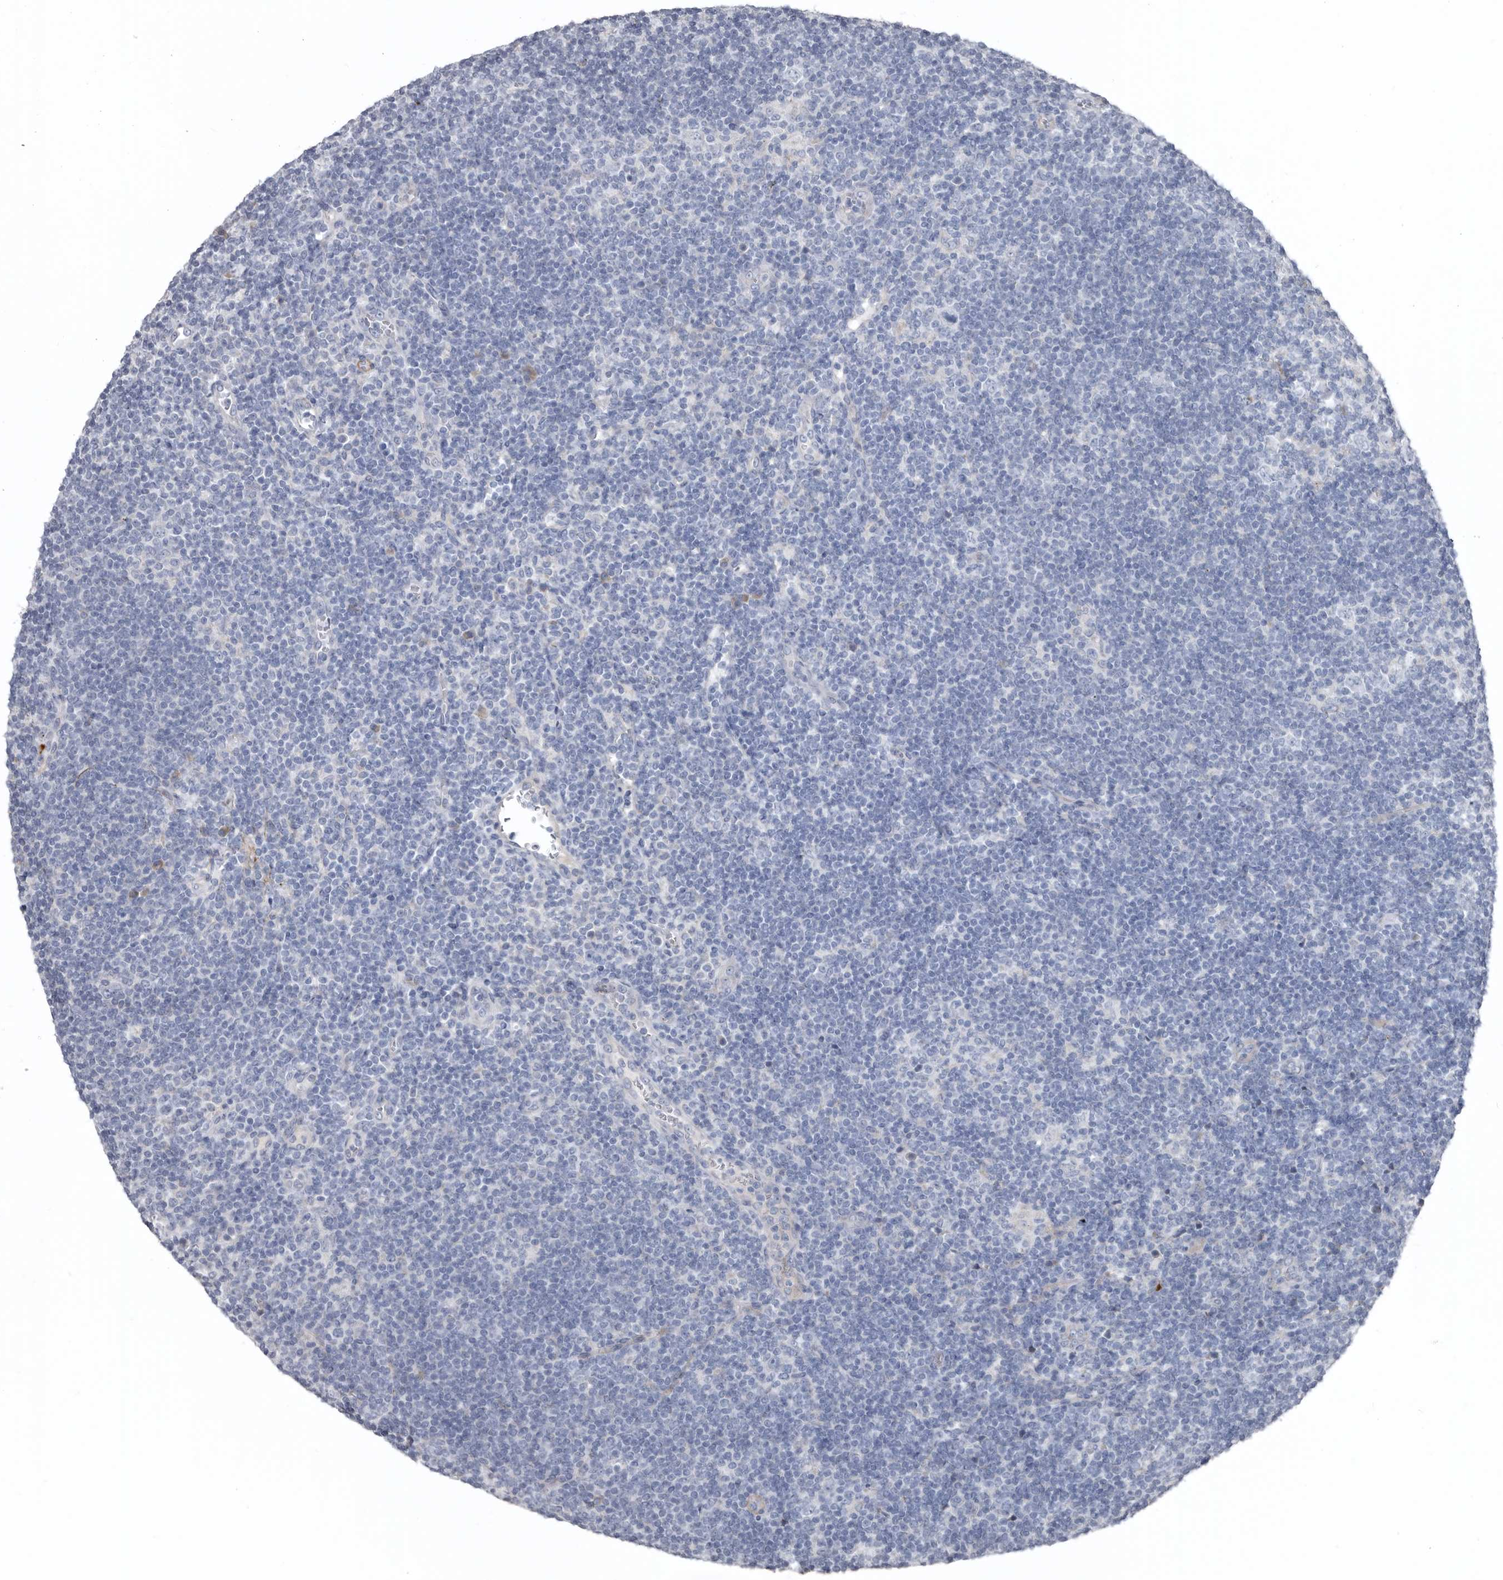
{"staining": {"intensity": "negative", "quantity": "none", "location": "none"}, "tissue": "lymphoma", "cell_type": "Tumor cells", "image_type": "cancer", "snomed": [{"axis": "morphology", "description": "Hodgkin's disease, NOS"}, {"axis": "topography", "description": "Lymph node"}], "caption": "A high-resolution photomicrograph shows immunohistochemistry (IHC) staining of lymphoma, which exhibits no significant expression in tumor cells.", "gene": "ZNF114", "patient": {"sex": "female", "age": 57}}